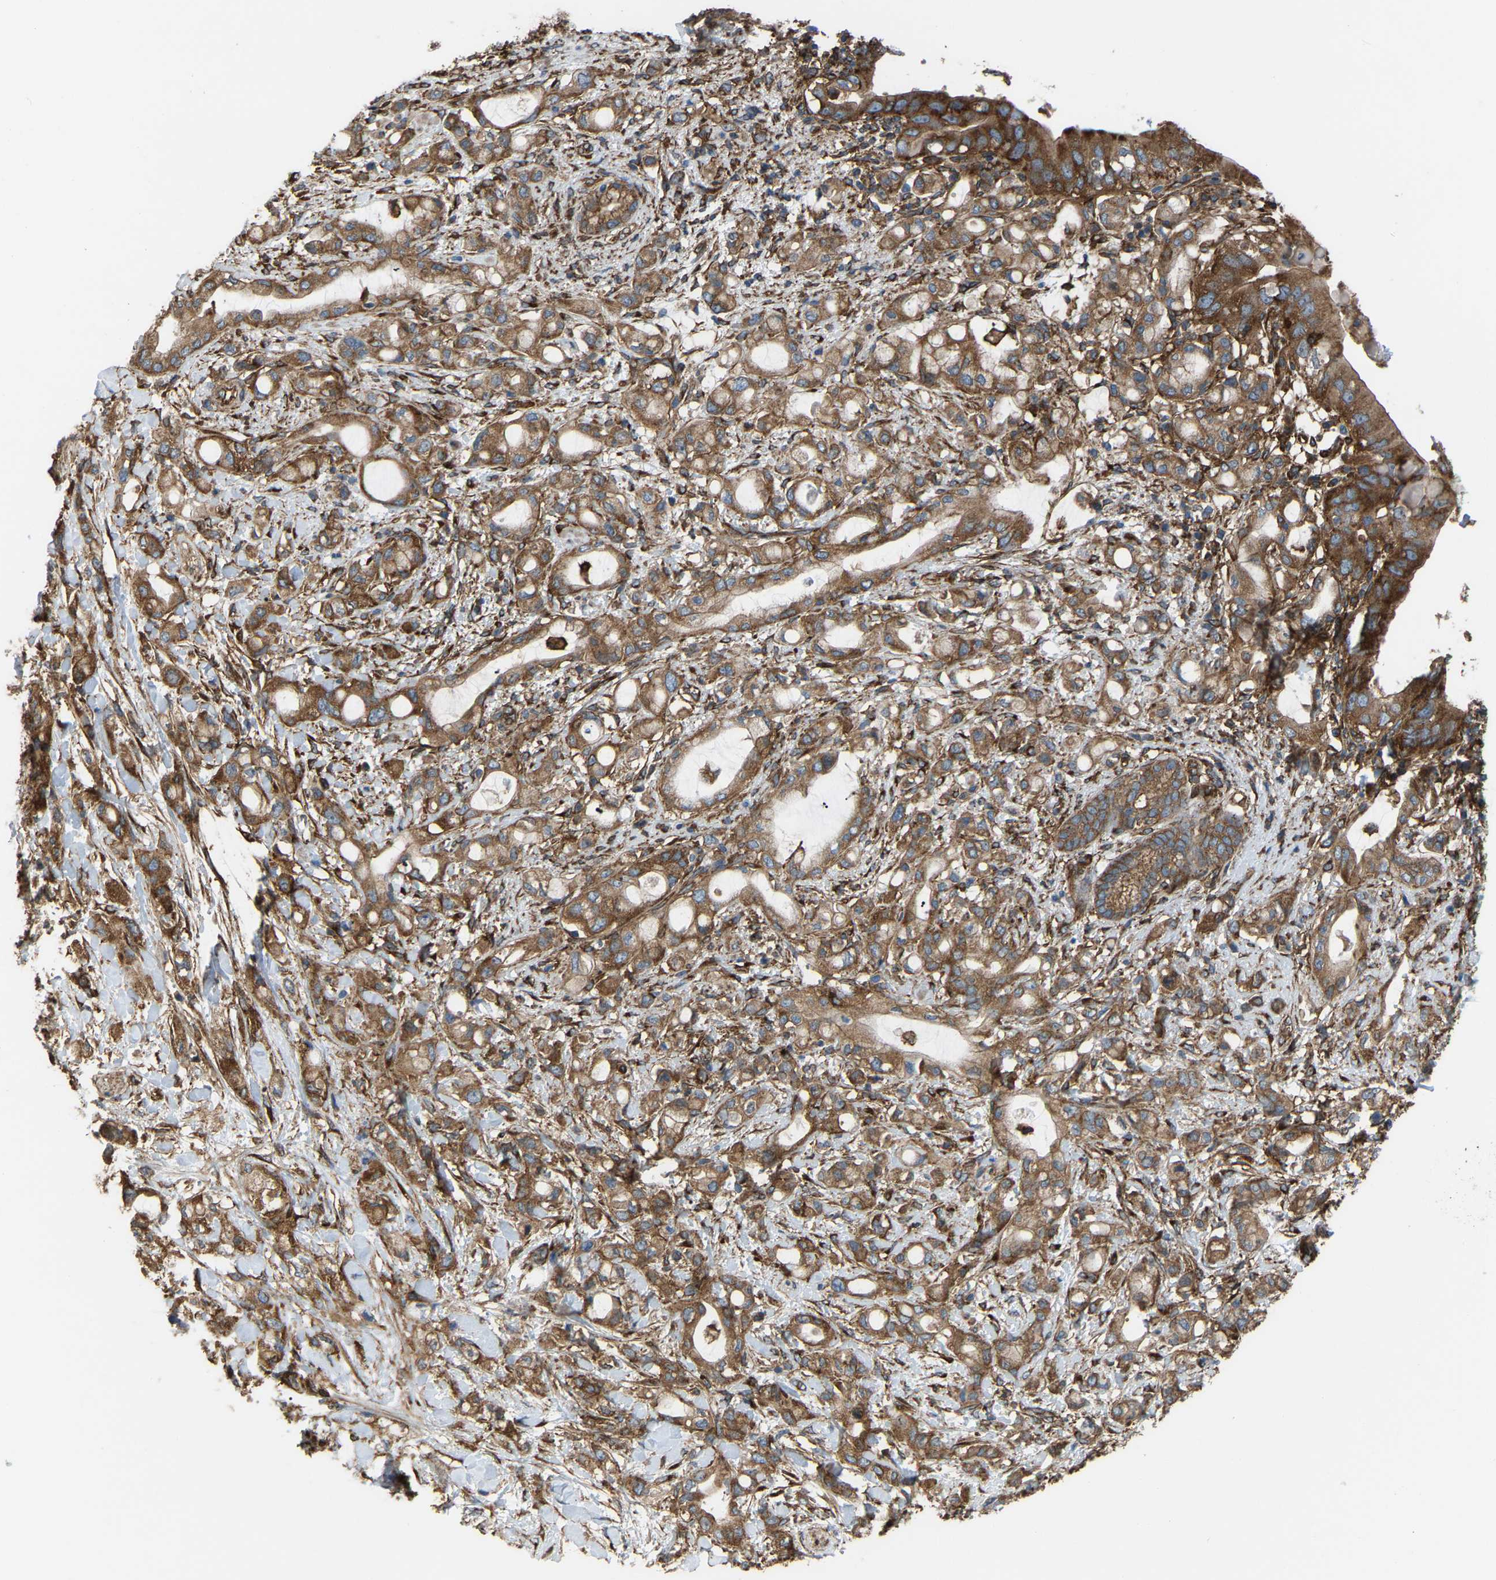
{"staining": {"intensity": "moderate", "quantity": ">75%", "location": "cytoplasmic/membranous"}, "tissue": "pancreatic cancer", "cell_type": "Tumor cells", "image_type": "cancer", "snomed": [{"axis": "morphology", "description": "Adenocarcinoma, NOS"}, {"axis": "topography", "description": "Pancreas"}], "caption": "Moderate cytoplasmic/membranous protein expression is seen in about >75% of tumor cells in pancreatic adenocarcinoma. The staining was performed using DAB (3,3'-diaminobenzidine), with brown indicating positive protein expression. Nuclei are stained blue with hematoxylin.", "gene": "PICALM", "patient": {"sex": "female", "age": 56}}